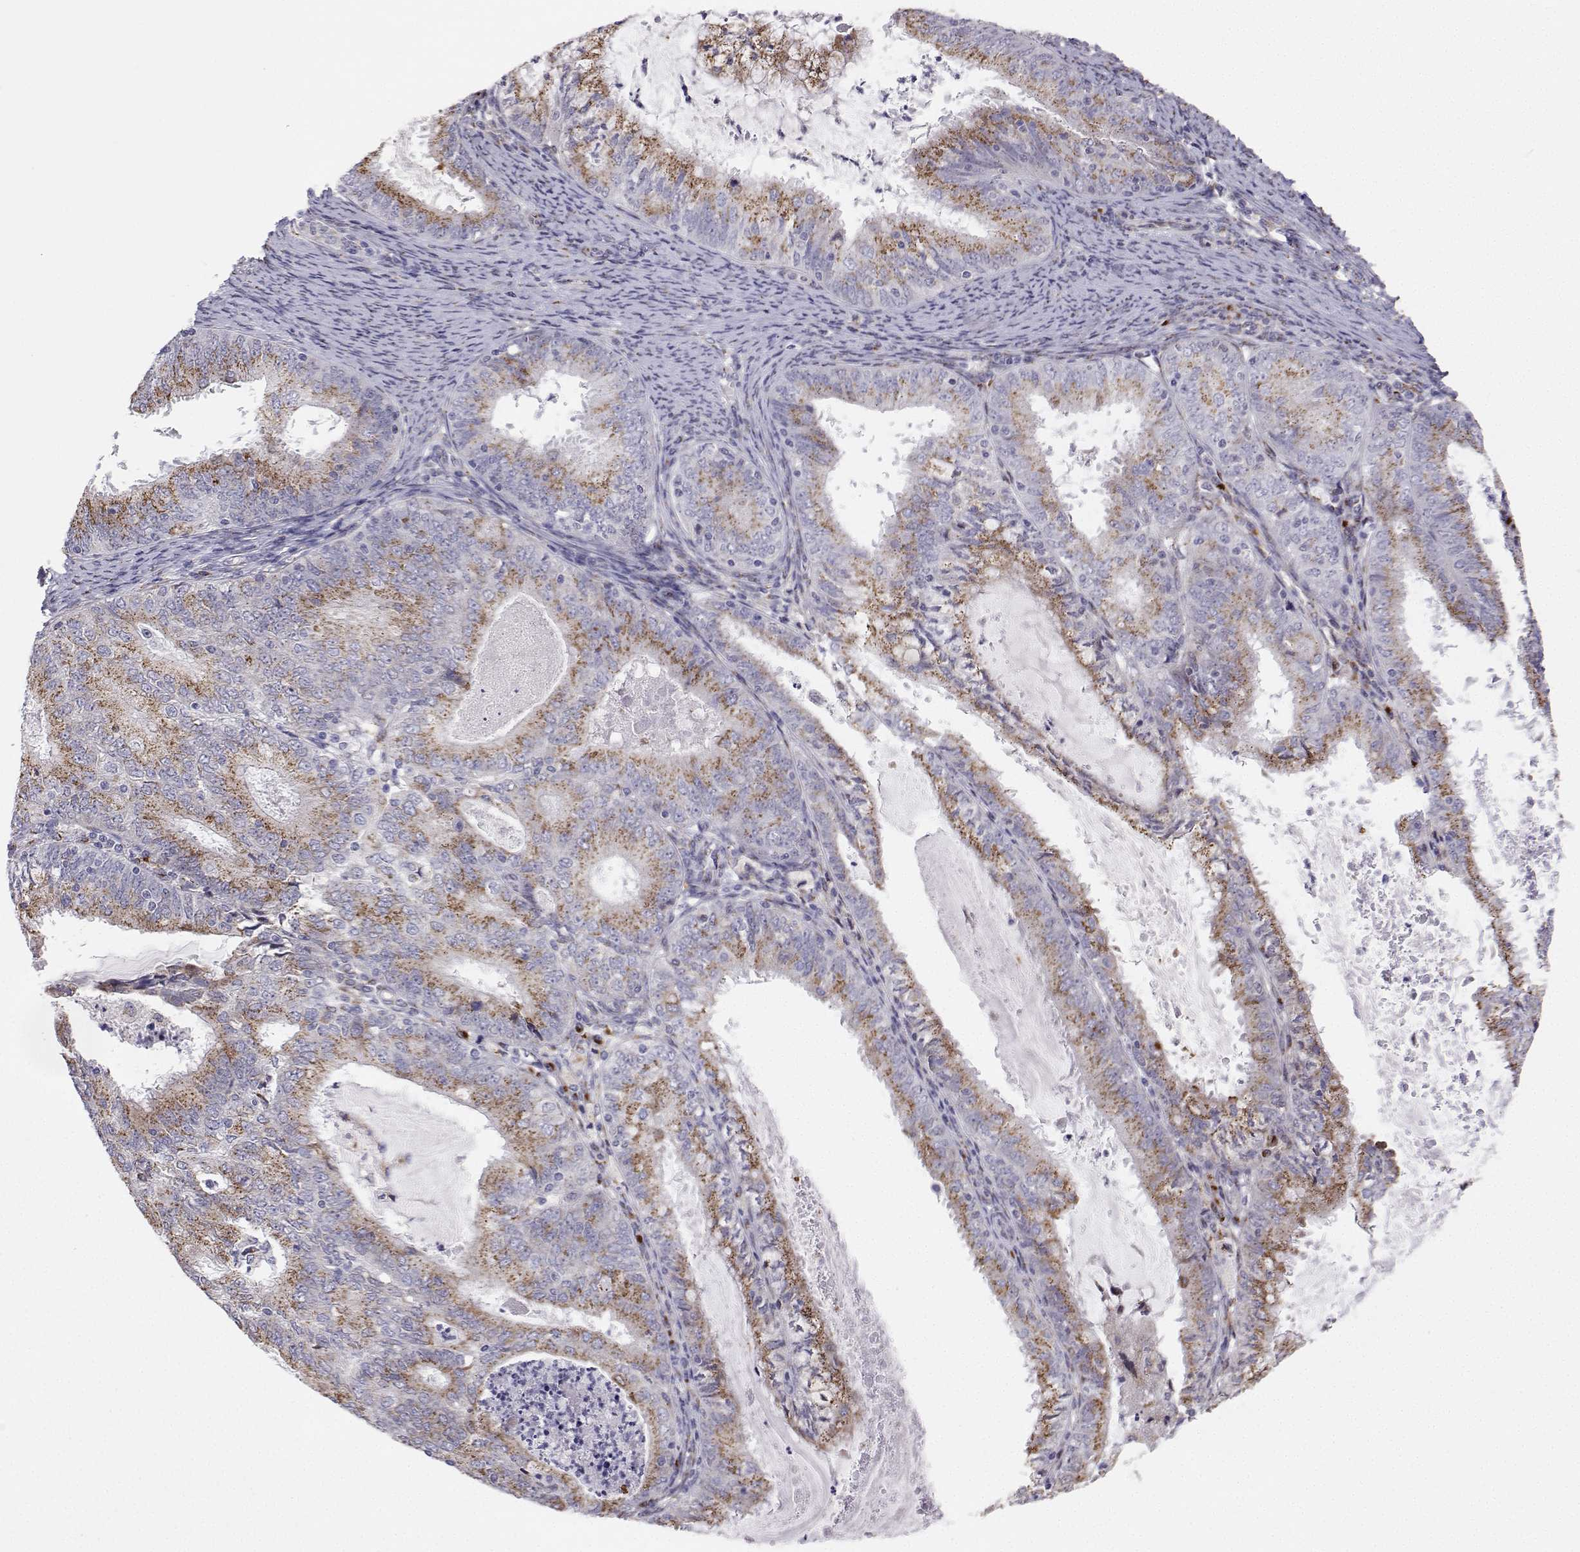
{"staining": {"intensity": "moderate", "quantity": ">75%", "location": "cytoplasmic/membranous"}, "tissue": "endometrial cancer", "cell_type": "Tumor cells", "image_type": "cancer", "snomed": [{"axis": "morphology", "description": "Adenocarcinoma, NOS"}, {"axis": "topography", "description": "Endometrium"}], "caption": "Tumor cells demonstrate medium levels of moderate cytoplasmic/membranous staining in about >75% of cells in endometrial cancer (adenocarcinoma).", "gene": "STARD13", "patient": {"sex": "female", "age": 57}}